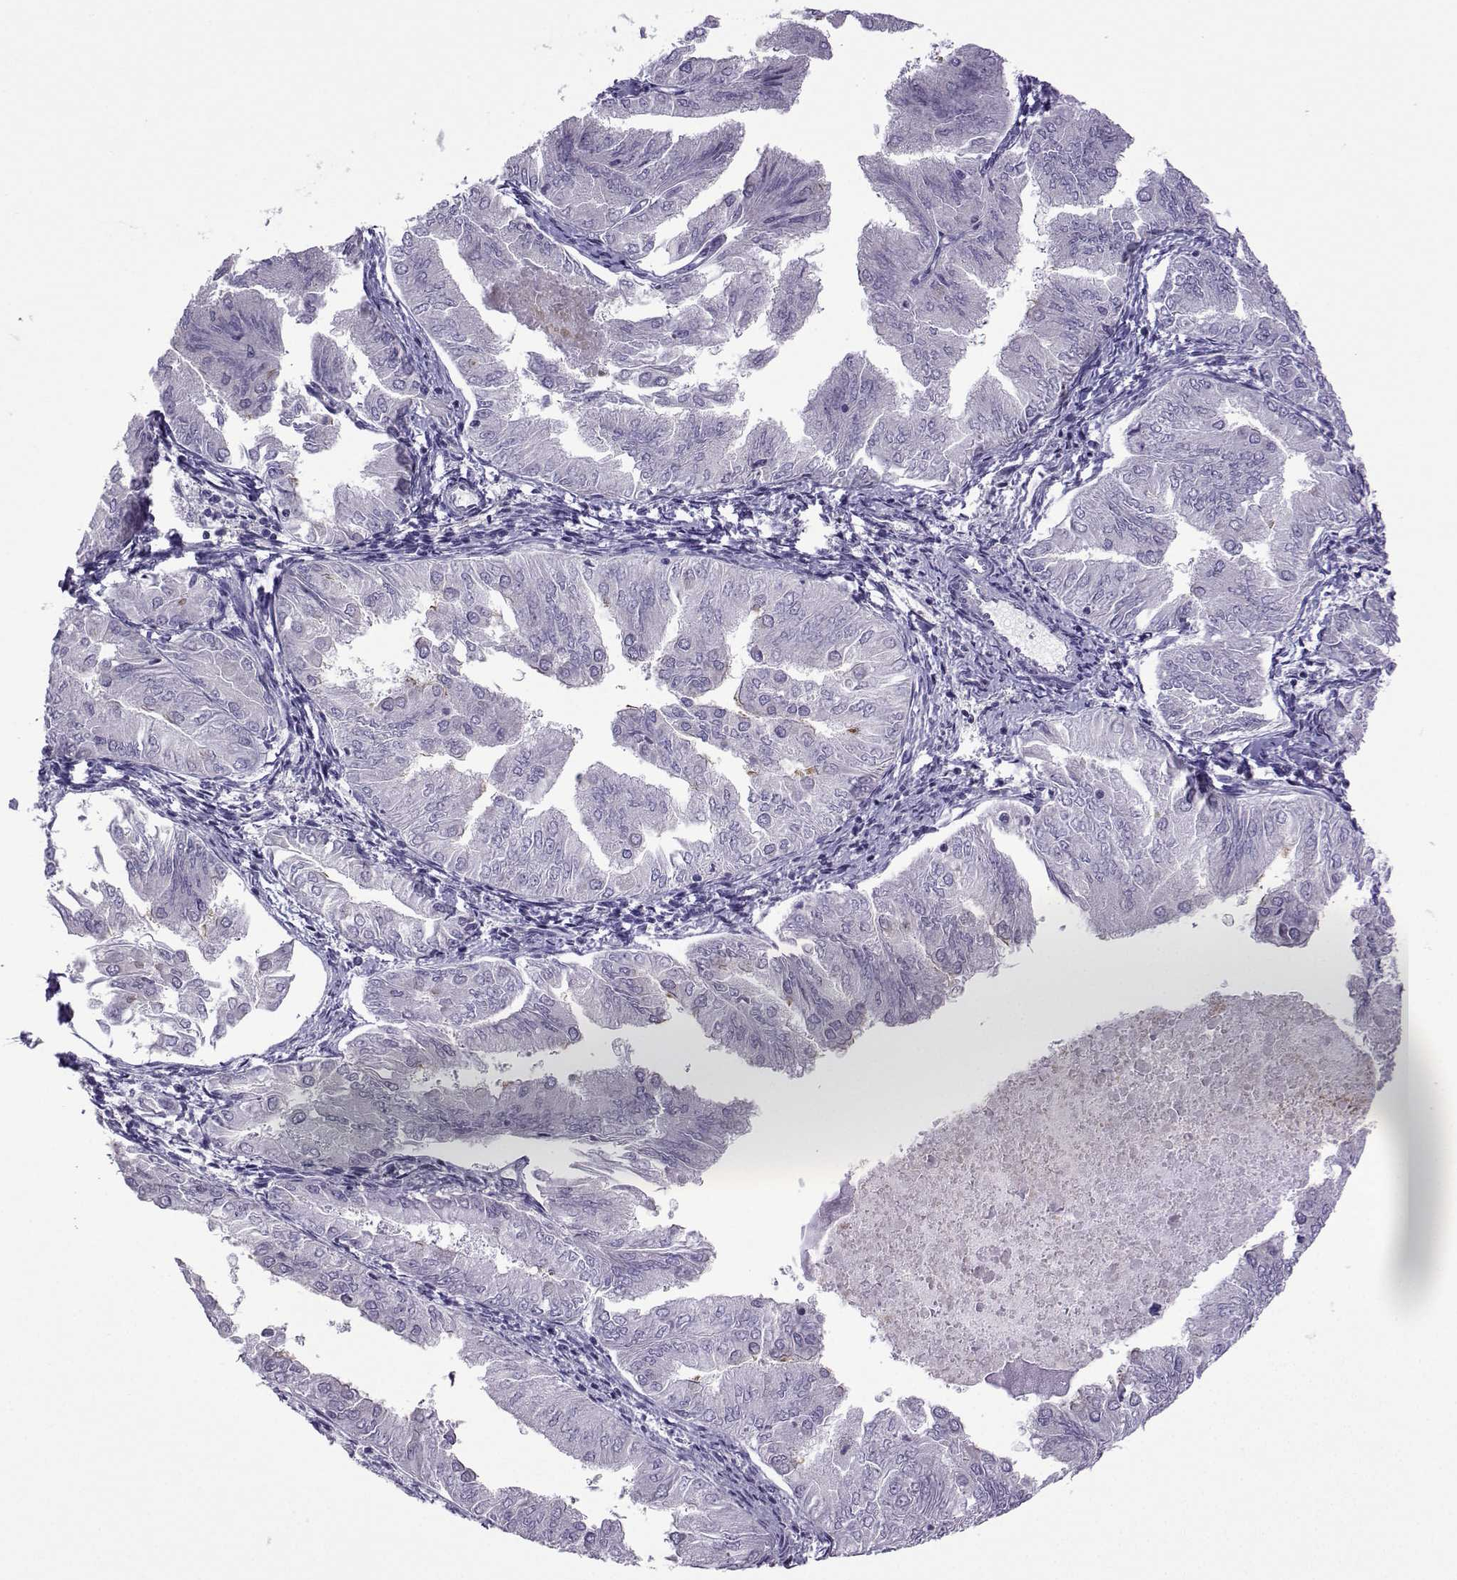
{"staining": {"intensity": "negative", "quantity": "none", "location": "none"}, "tissue": "endometrial cancer", "cell_type": "Tumor cells", "image_type": "cancer", "snomed": [{"axis": "morphology", "description": "Adenocarcinoma, NOS"}, {"axis": "topography", "description": "Endometrium"}], "caption": "This is a micrograph of immunohistochemistry (IHC) staining of adenocarcinoma (endometrial), which shows no expression in tumor cells.", "gene": "CFAP70", "patient": {"sex": "female", "age": 53}}